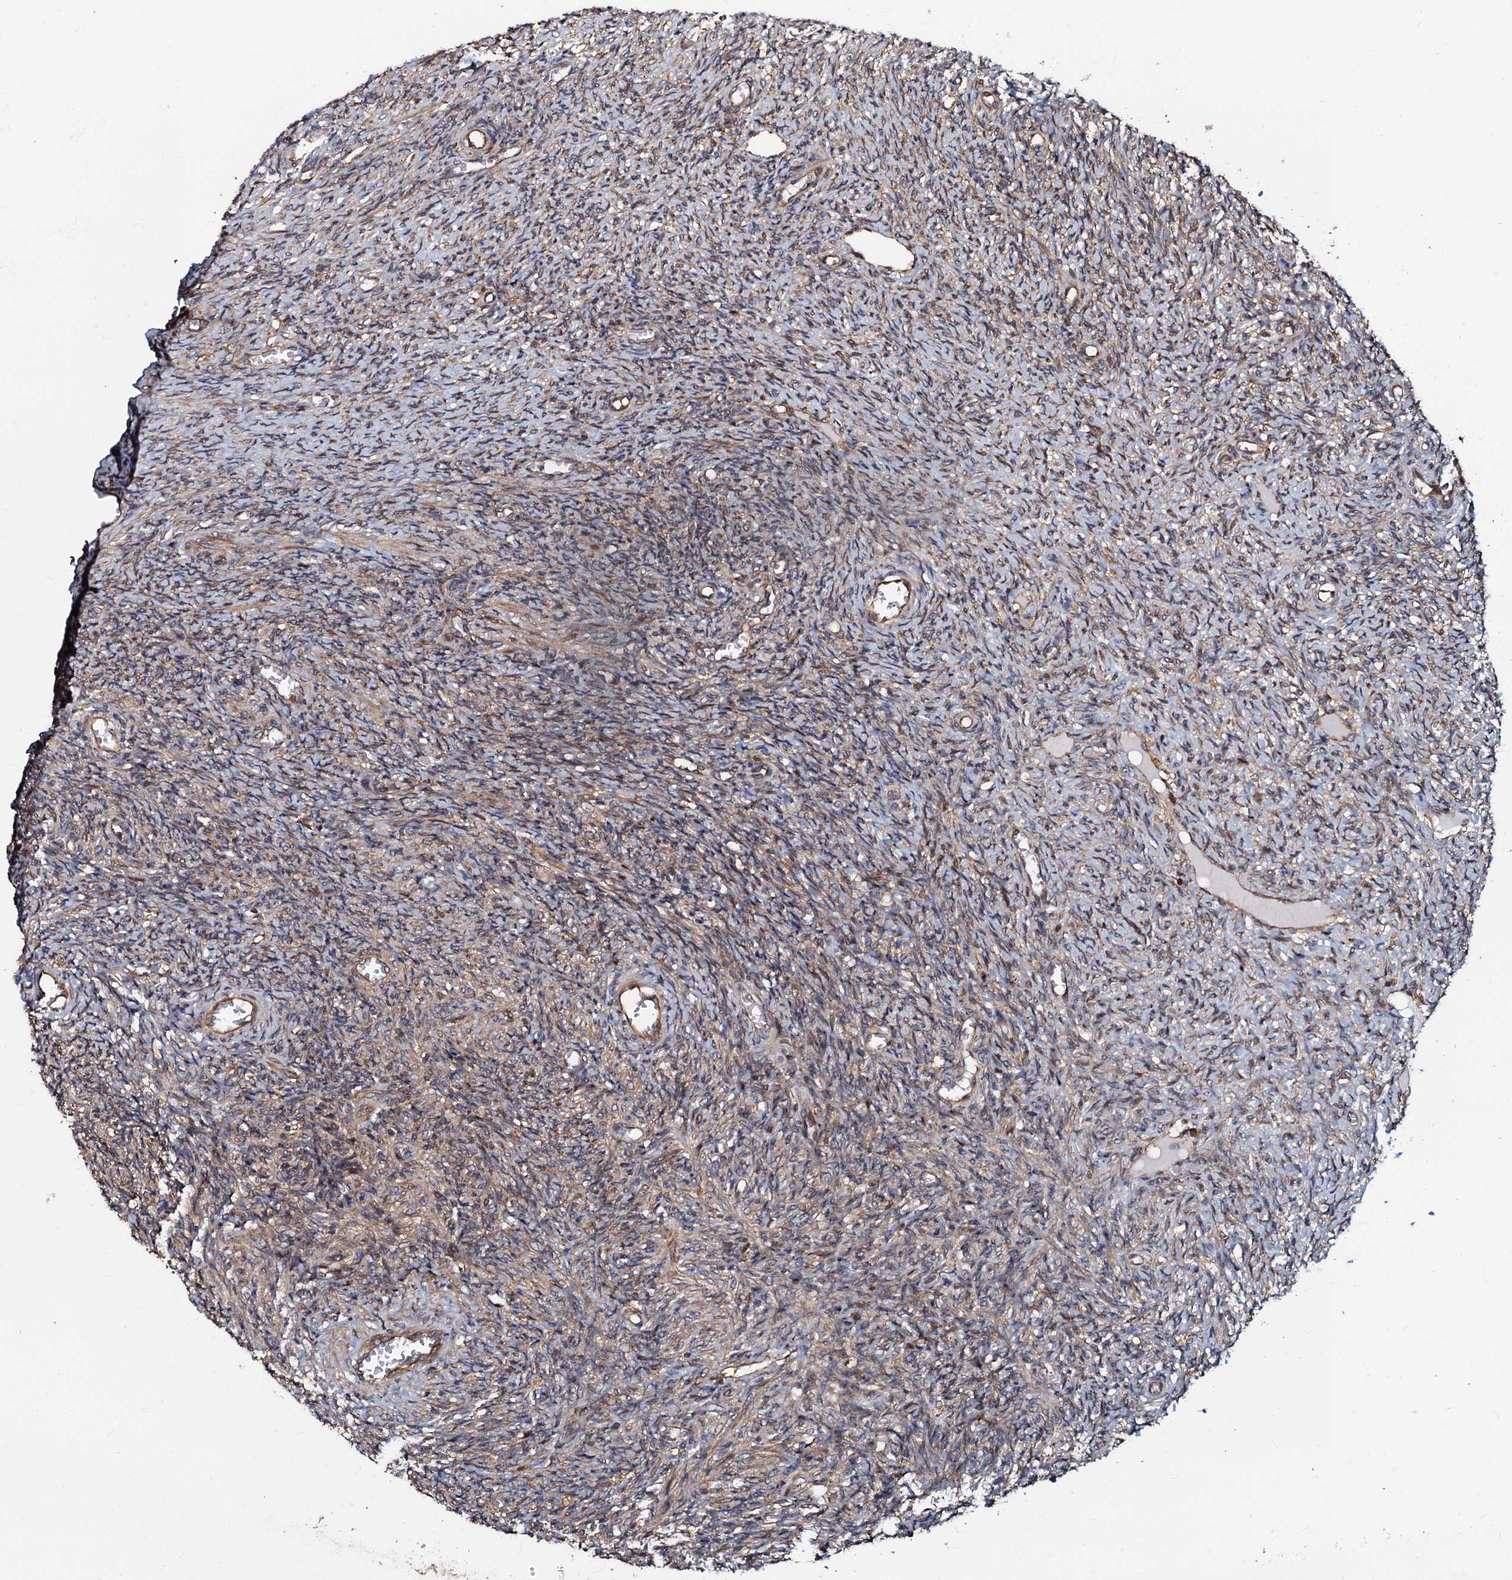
{"staining": {"intensity": "moderate", "quantity": "25%-75%", "location": "cytoplasmic/membranous"}, "tissue": "ovary", "cell_type": "Ovarian stroma cells", "image_type": "normal", "snomed": [{"axis": "morphology", "description": "Normal tissue, NOS"}, {"axis": "topography", "description": "Ovary"}], "caption": "Protein expression analysis of benign human ovary reveals moderate cytoplasmic/membranous positivity in approximately 25%-75% of ovarian stroma cells.", "gene": "OSBP", "patient": {"sex": "female", "age": 27}}